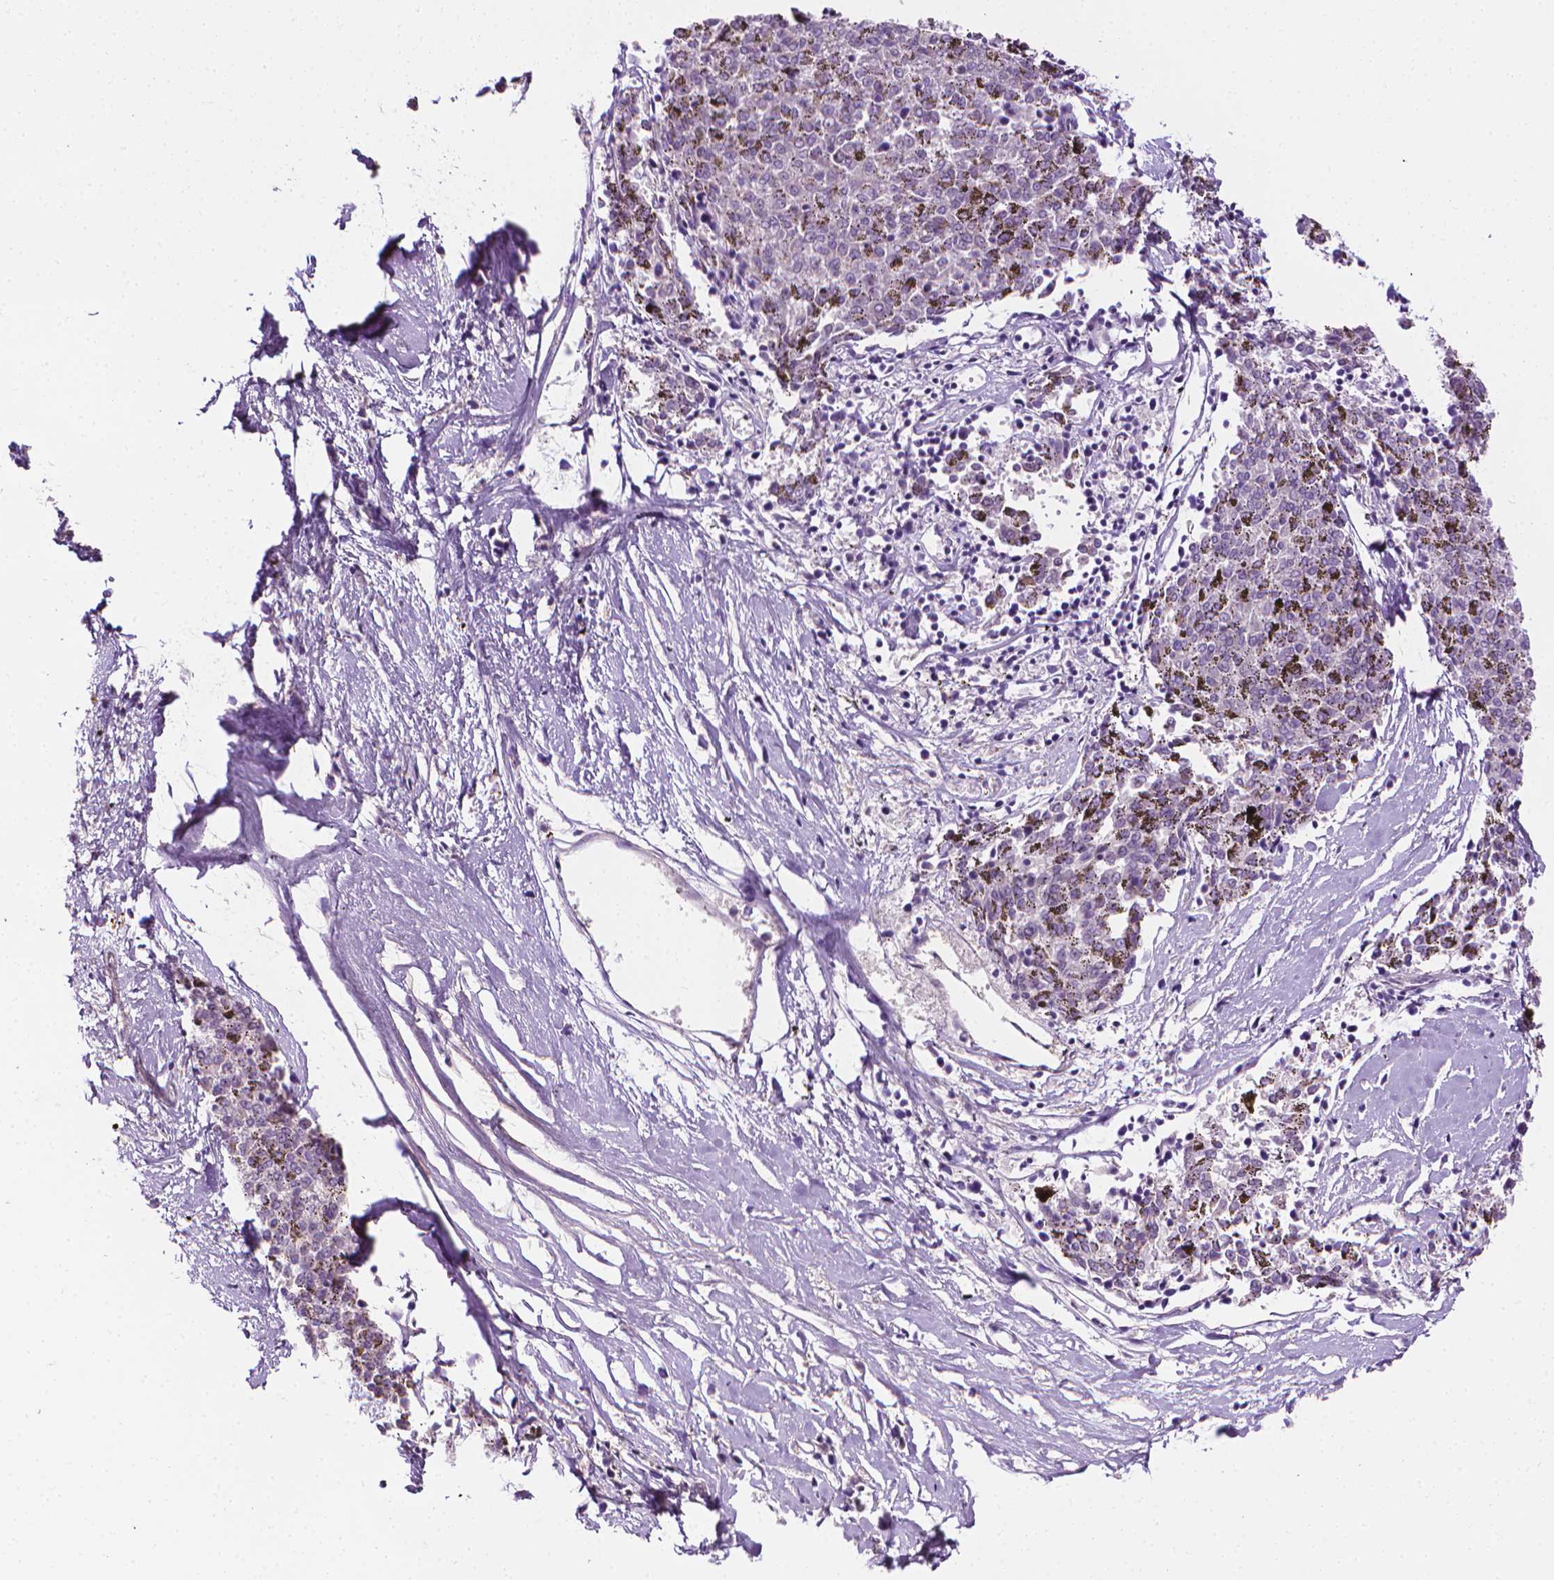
{"staining": {"intensity": "negative", "quantity": "none", "location": "none"}, "tissue": "melanoma", "cell_type": "Tumor cells", "image_type": "cancer", "snomed": [{"axis": "morphology", "description": "Malignant melanoma, NOS"}, {"axis": "topography", "description": "Skin"}], "caption": "Human malignant melanoma stained for a protein using immunohistochemistry (IHC) reveals no positivity in tumor cells.", "gene": "MCOLN3", "patient": {"sex": "female", "age": 72}}